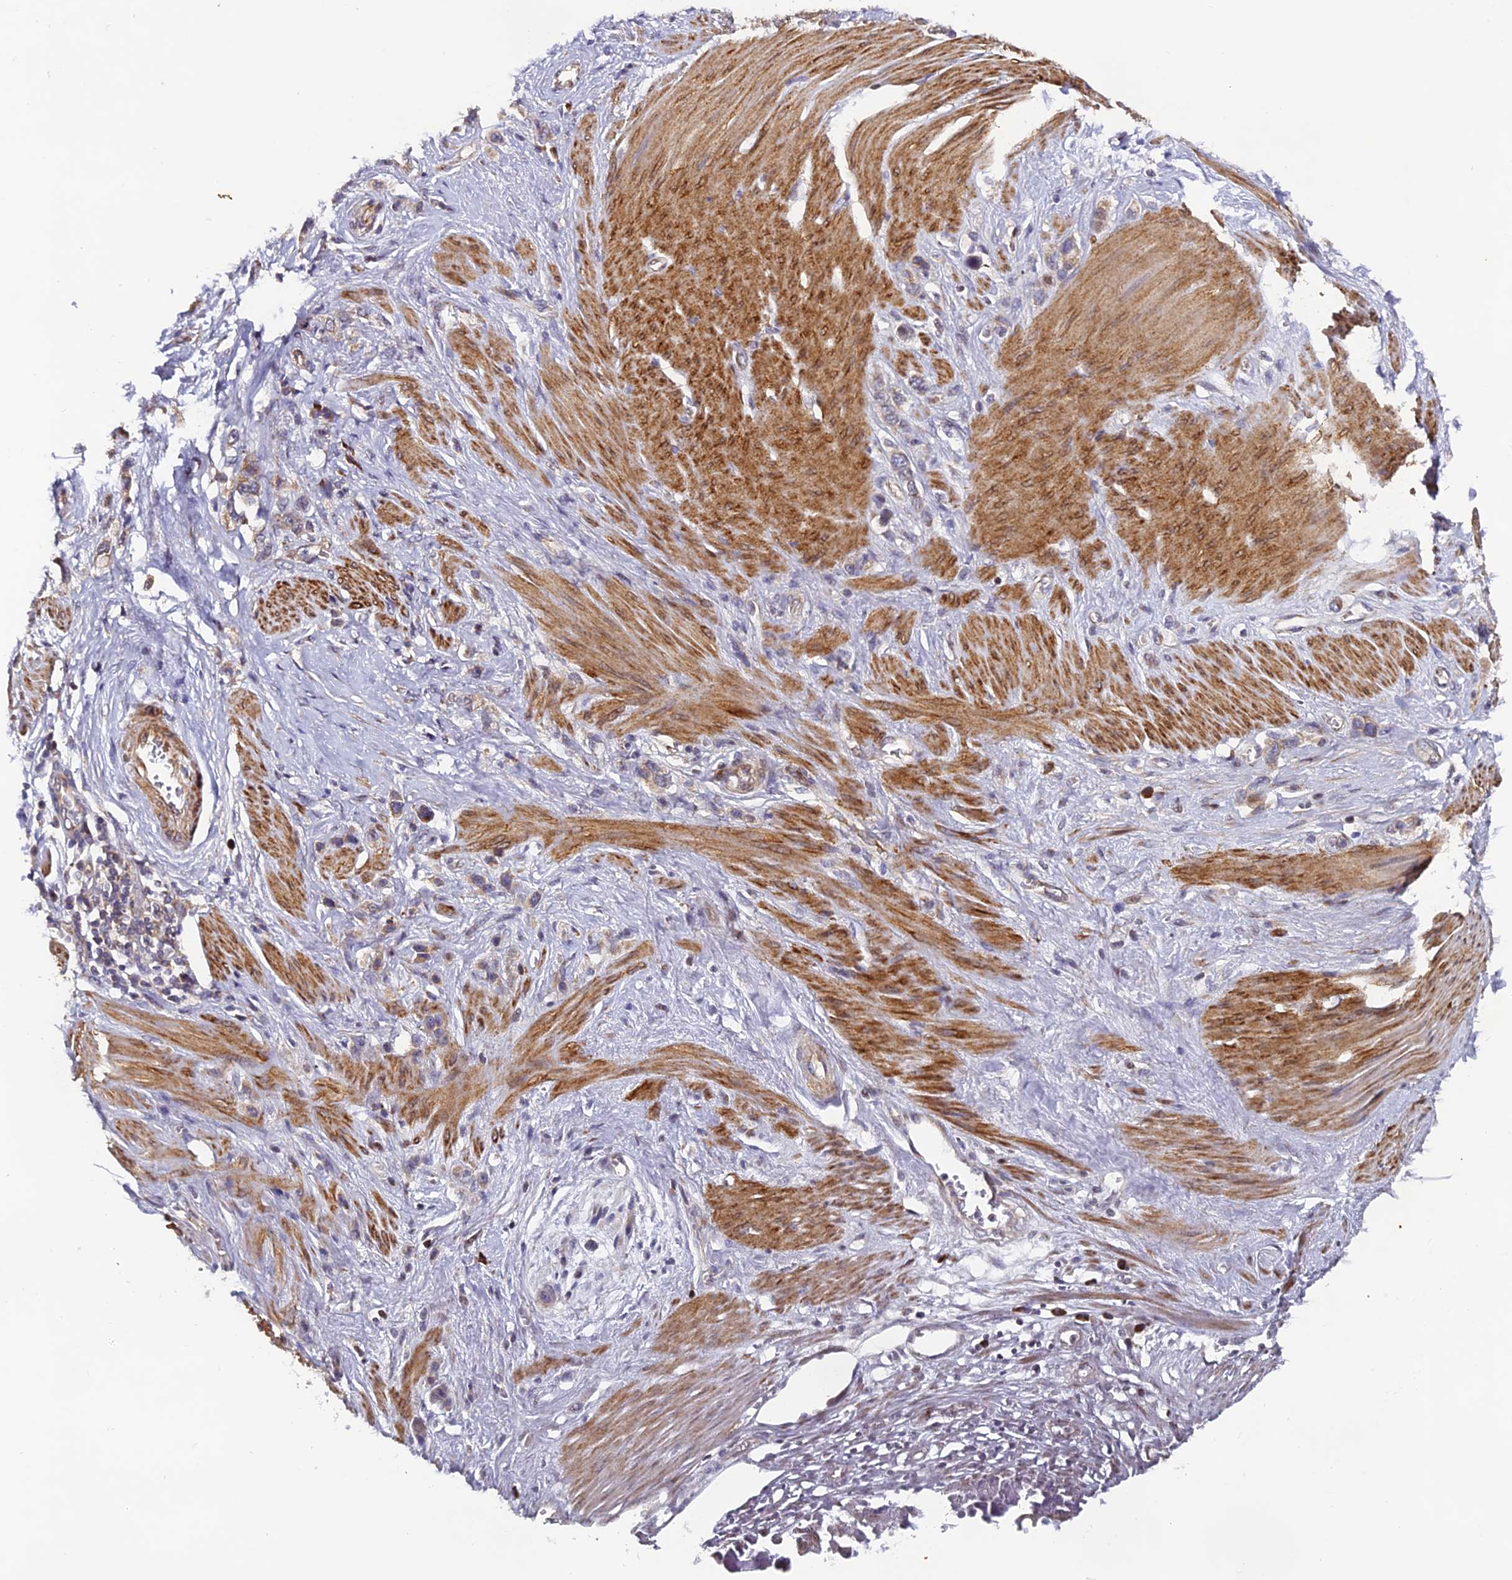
{"staining": {"intensity": "moderate", "quantity": "<25%", "location": "cytoplasmic/membranous"}, "tissue": "stomach cancer", "cell_type": "Tumor cells", "image_type": "cancer", "snomed": [{"axis": "morphology", "description": "Adenocarcinoma, NOS"}, {"axis": "morphology", "description": "Adenocarcinoma, High grade"}, {"axis": "topography", "description": "Stomach, upper"}, {"axis": "topography", "description": "Stomach, lower"}], "caption": "Protein expression analysis of stomach adenocarcinoma exhibits moderate cytoplasmic/membranous positivity in approximately <25% of tumor cells.", "gene": "RAB28", "patient": {"sex": "female", "age": 65}}